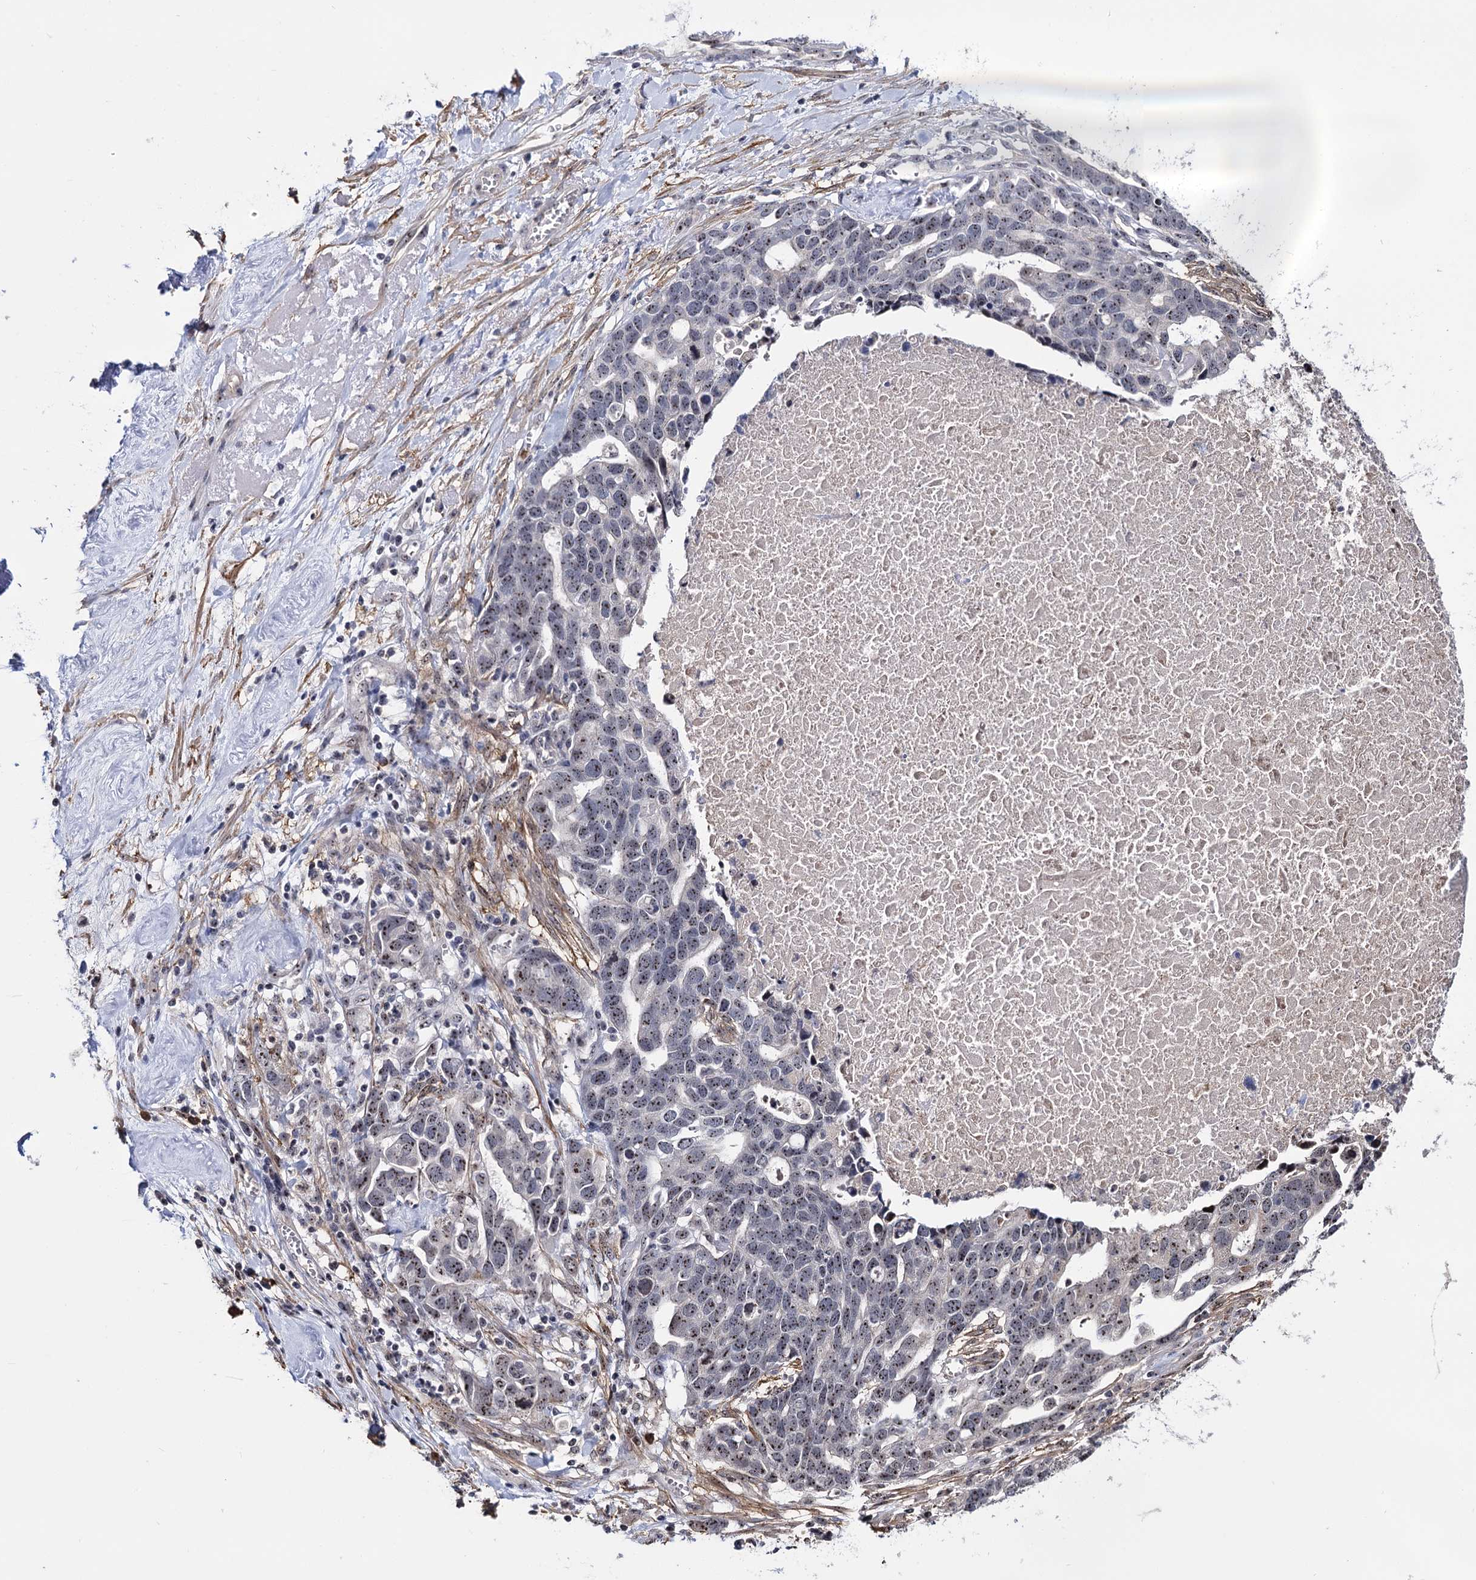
{"staining": {"intensity": "weak", "quantity": "<25%", "location": "nuclear"}, "tissue": "ovarian cancer", "cell_type": "Tumor cells", "image_type": "cancer", "snomed": [{"axis": "morphology", "description": "Cystadenocarcinoma, serous, NOS"}, {"axis": "topography", "description": "Ovary"}], "caption": "Immunohistochemical staining of ovarian cancer shows no significant expression in tumor cells.", "gene": "SUPT20H", "patient": {"sex": "female", "age": 54}}